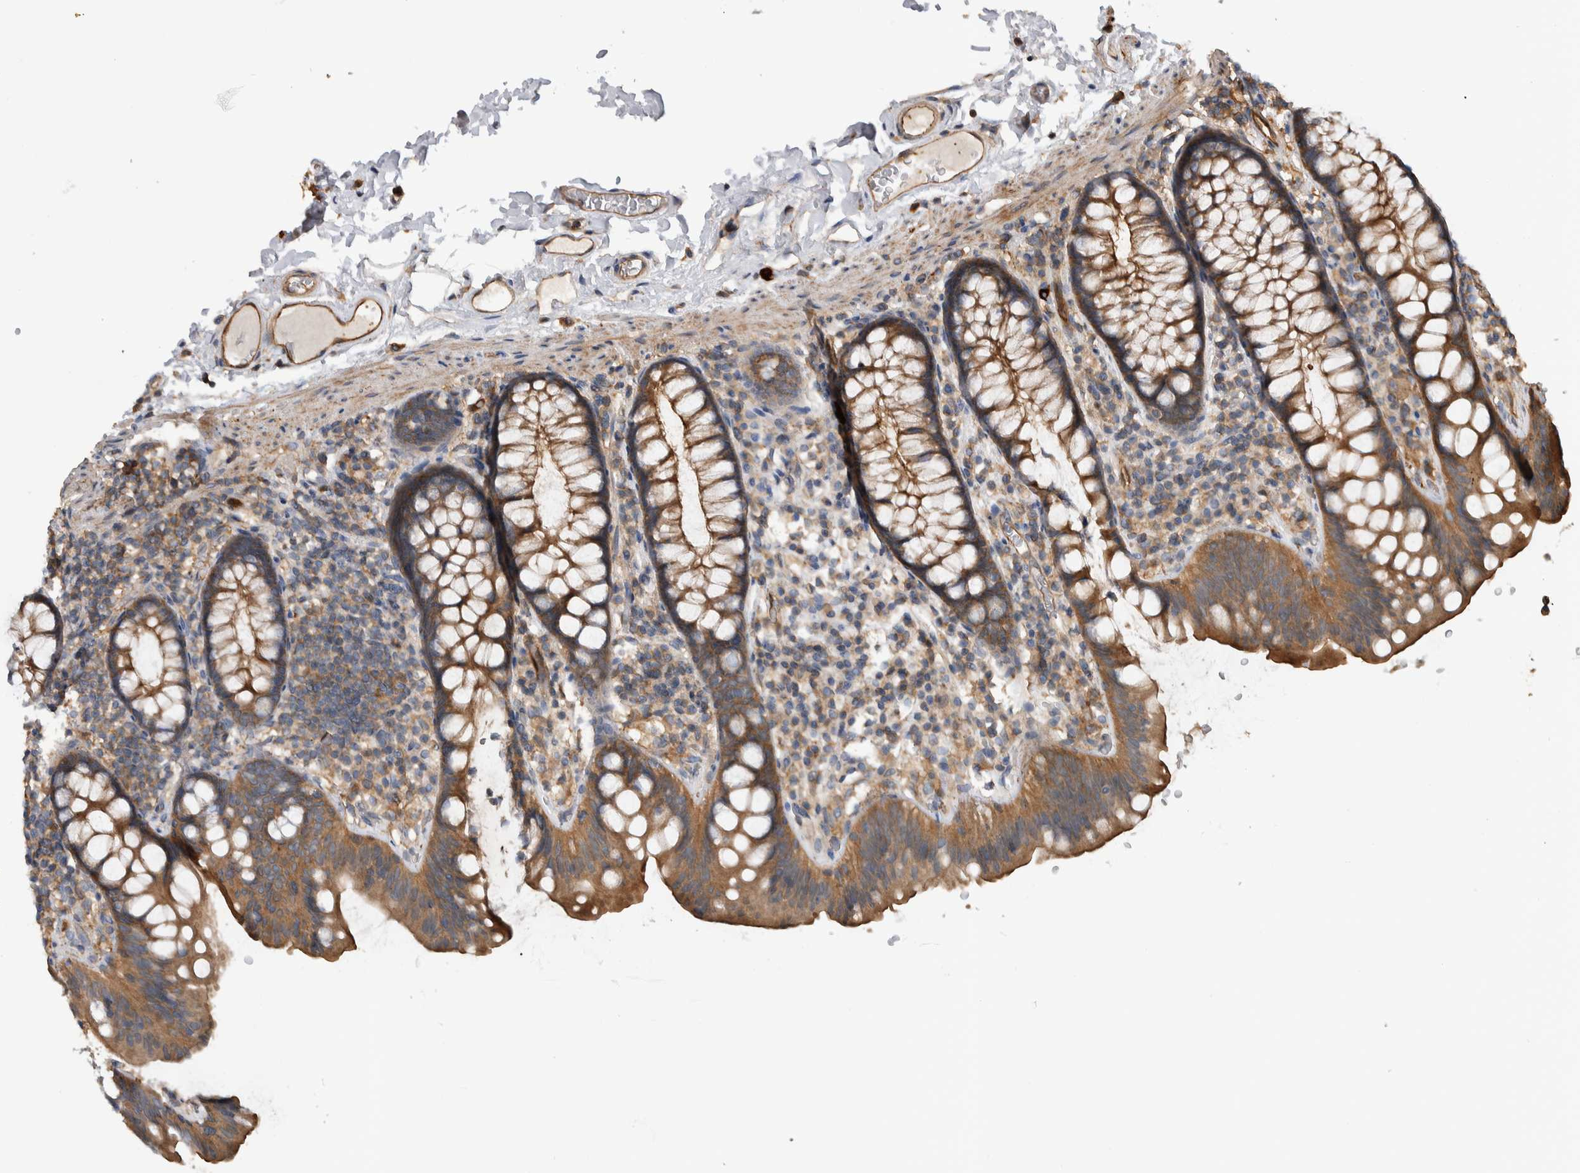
{"staining": {"intensity": "moderate", "quantity": ">75%", "location": "cytoplasmic/membranous"}, "tissue": "colon", "cell_type": "Endothelial cells", "image_type": "normal", "snomed": [{"axis": "morphology", "description": "Normal tissue, NOS"}, {"axis": "topography", "description": "Colon"}], "caption": "Approximately >75% of endothelial cells in normal human colon reveal moderate cytoplasmic/membranous protein expression as visualized by brown immunohistochemical staining.", "gene": "SDCBP", "patient": {"sex": "female", "age": 80}}